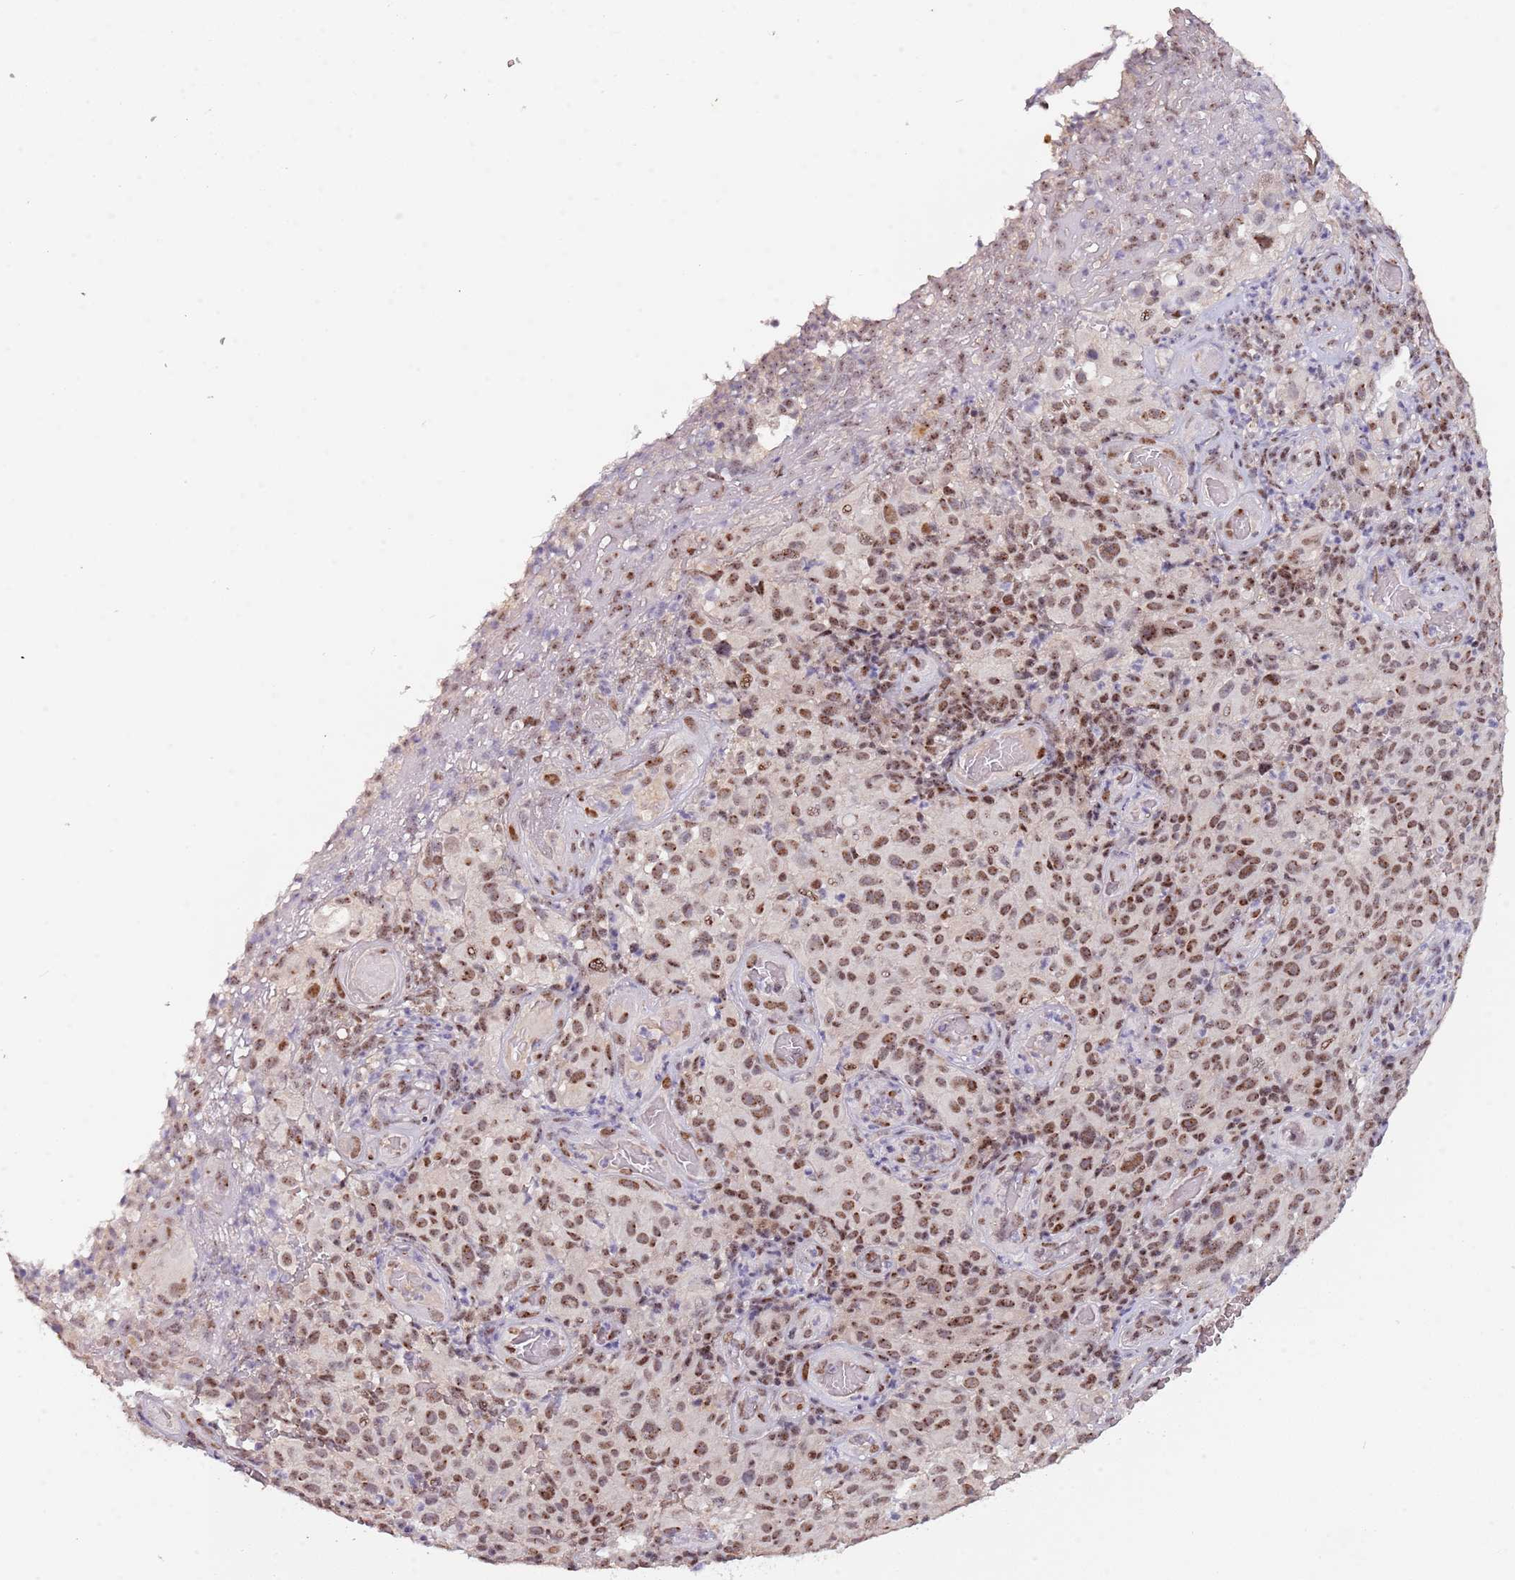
{"staining": {"intensity": "moderate", "quantity": ">75%", "location": "nuclear"}, "tissue": "melanoma", "cell_type": "Tumor cells", "image_type": "cancer", "snomed": [{"axis": "morphology", "description": "Malignant melanoma, NOS"}, {"axis": "topography", "description": "Skin"}], "caption": "Immunohistochemistry (IHC) image of malignant melanoma stained for a protein (brown), which demonstrates medium levels of moderate nuclear positivity in about >75% of tumor cells.", "gene": "CIZ1", "patient": {"sex": "female", "age": 82}}